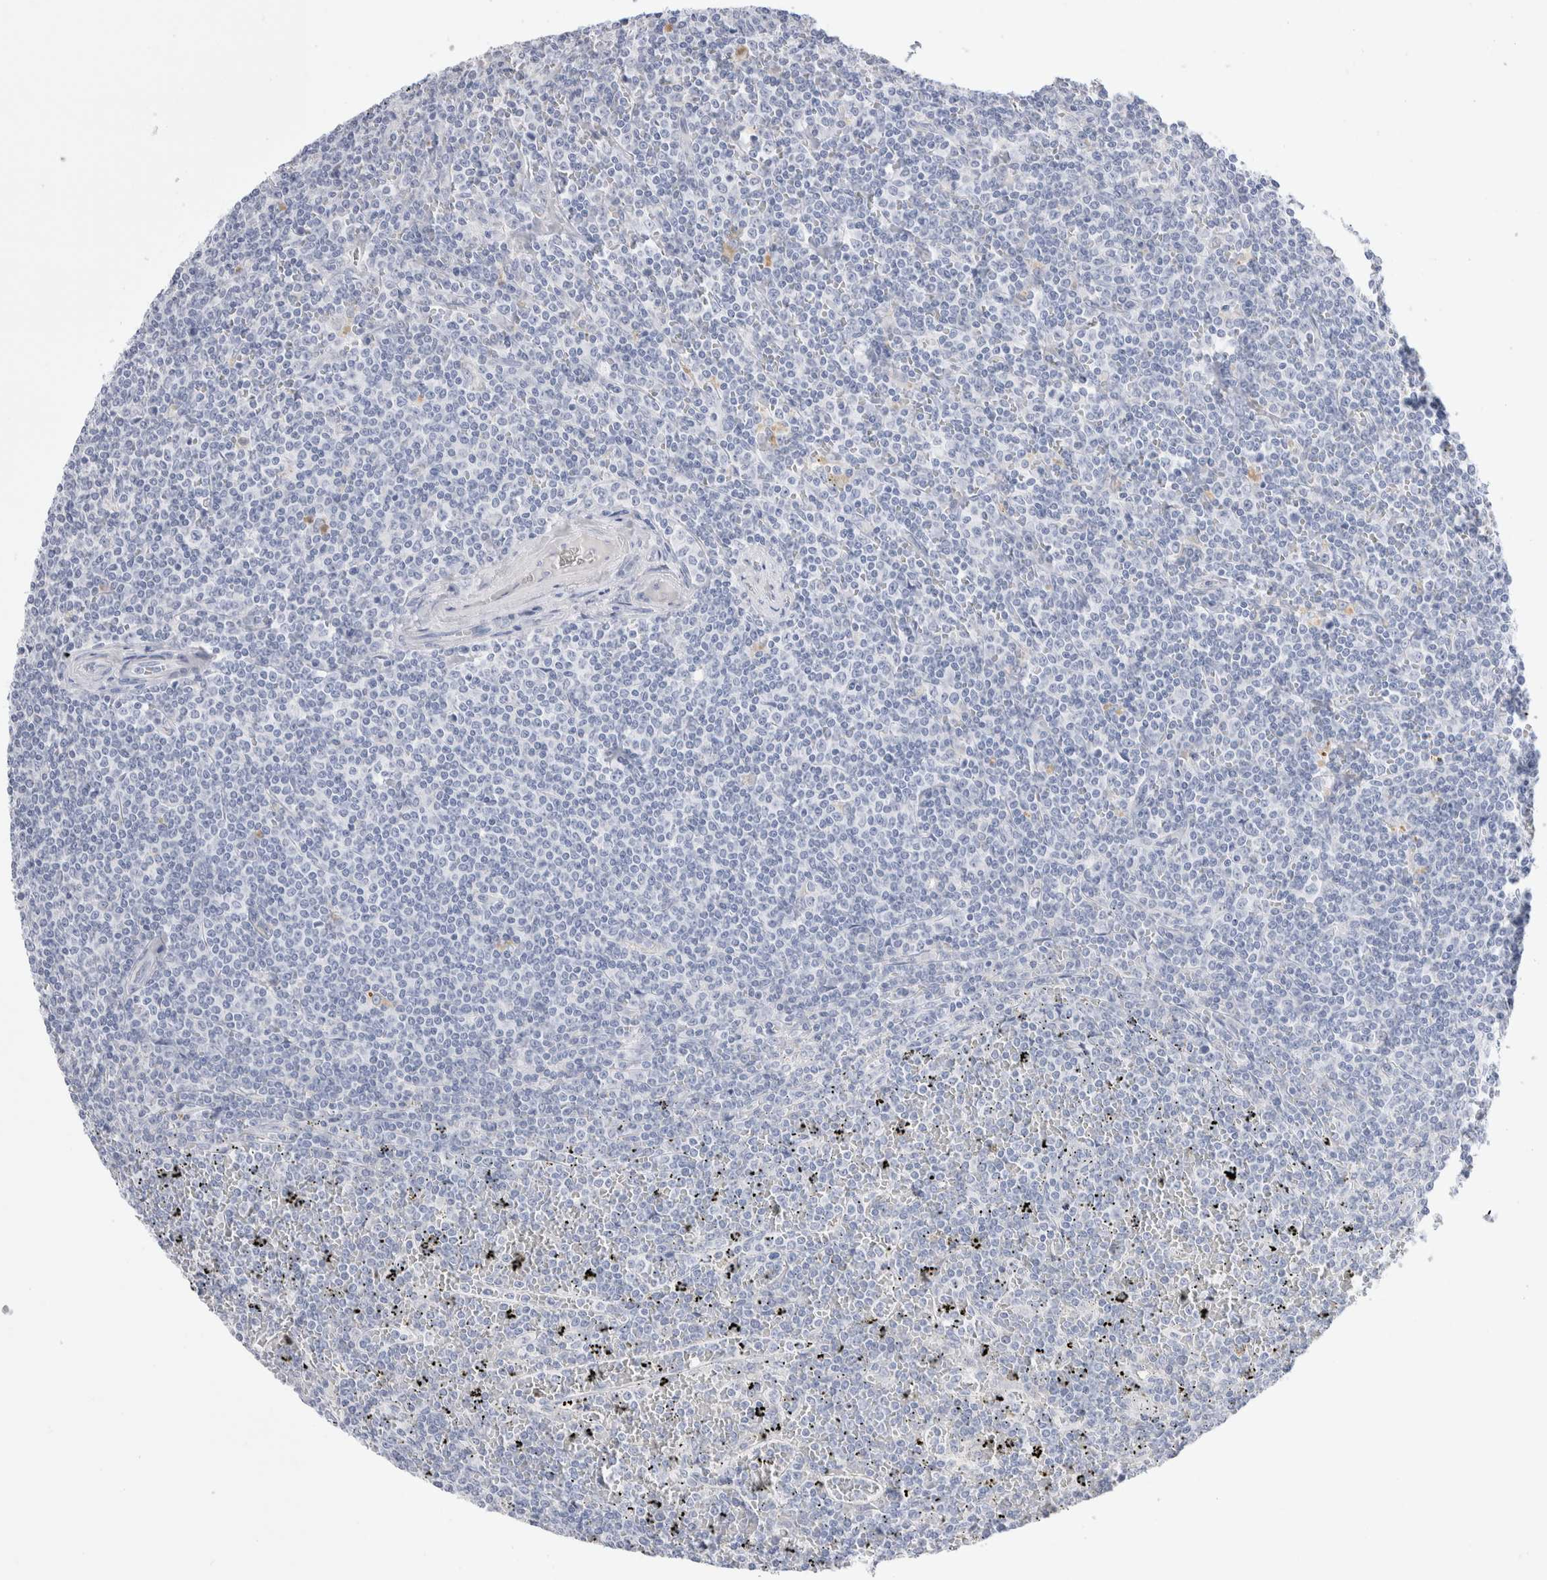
{"staining": {"intensity": "negative", "quantity": "none", "location": "none"}, "tissue": "lymphoma", "cell_type": "Tumor cells", "image_type": "cancer", "snomed": [{"axis": "morphology", "description": "Malignant lymphoma, non-Hodgkin's type, Low grade"}, {"axis": "topography", "description": "Spleen"}], "caption": "Human lymphoma stained for a protein using immunohistochemistry (IHC) shows no positivity in tumor cells.", "gene": "GDA", "patient": {"sex": "female", "age": 19}}